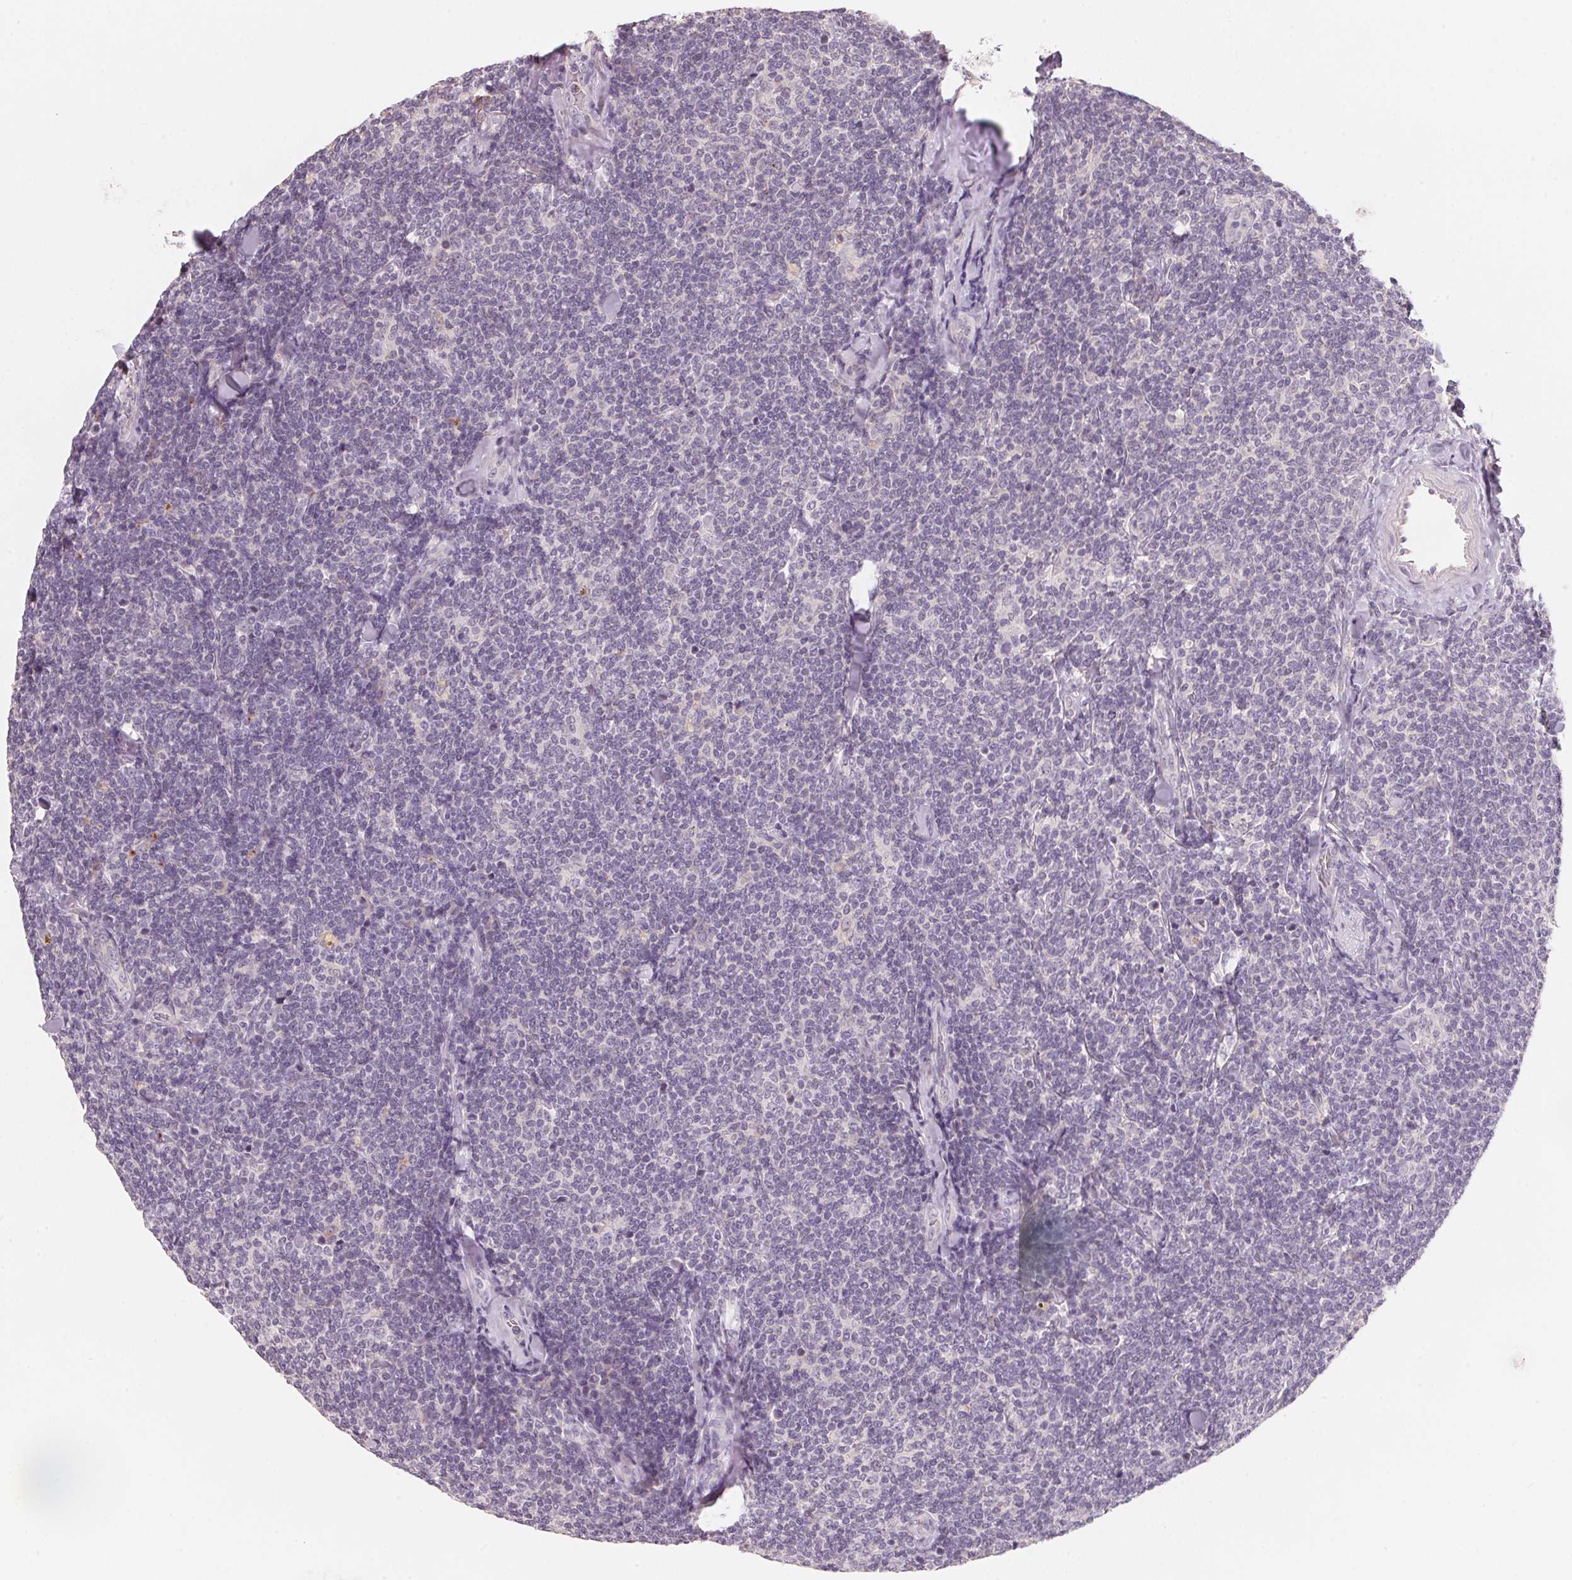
{"staining": {"intensity": "negative", "quantity": "none", "location": "none"}, "tissue": "lymphoma", "cell_type": "Tumor cells", "image_type": "cancer", "snomed": [{"axis": "morphology", "description": "Malignant lymphoma, non-Hodgkin's type, Low grade"}, {"axis": "topography", "description": "Lymph node"}], "caption": "An immunohistochemistry micrograph of malignant lymphoma, non-Hodgkin's type (low-grade) is shown. There is no staining in tumor cells of malignant lymphoma, non-Hodgkin's type (low-grade). (Immunohistochemistry, brightfield microscopy, high magnification).", "gene": "TREH", "patient": {"sex": "female", "age": 56}}